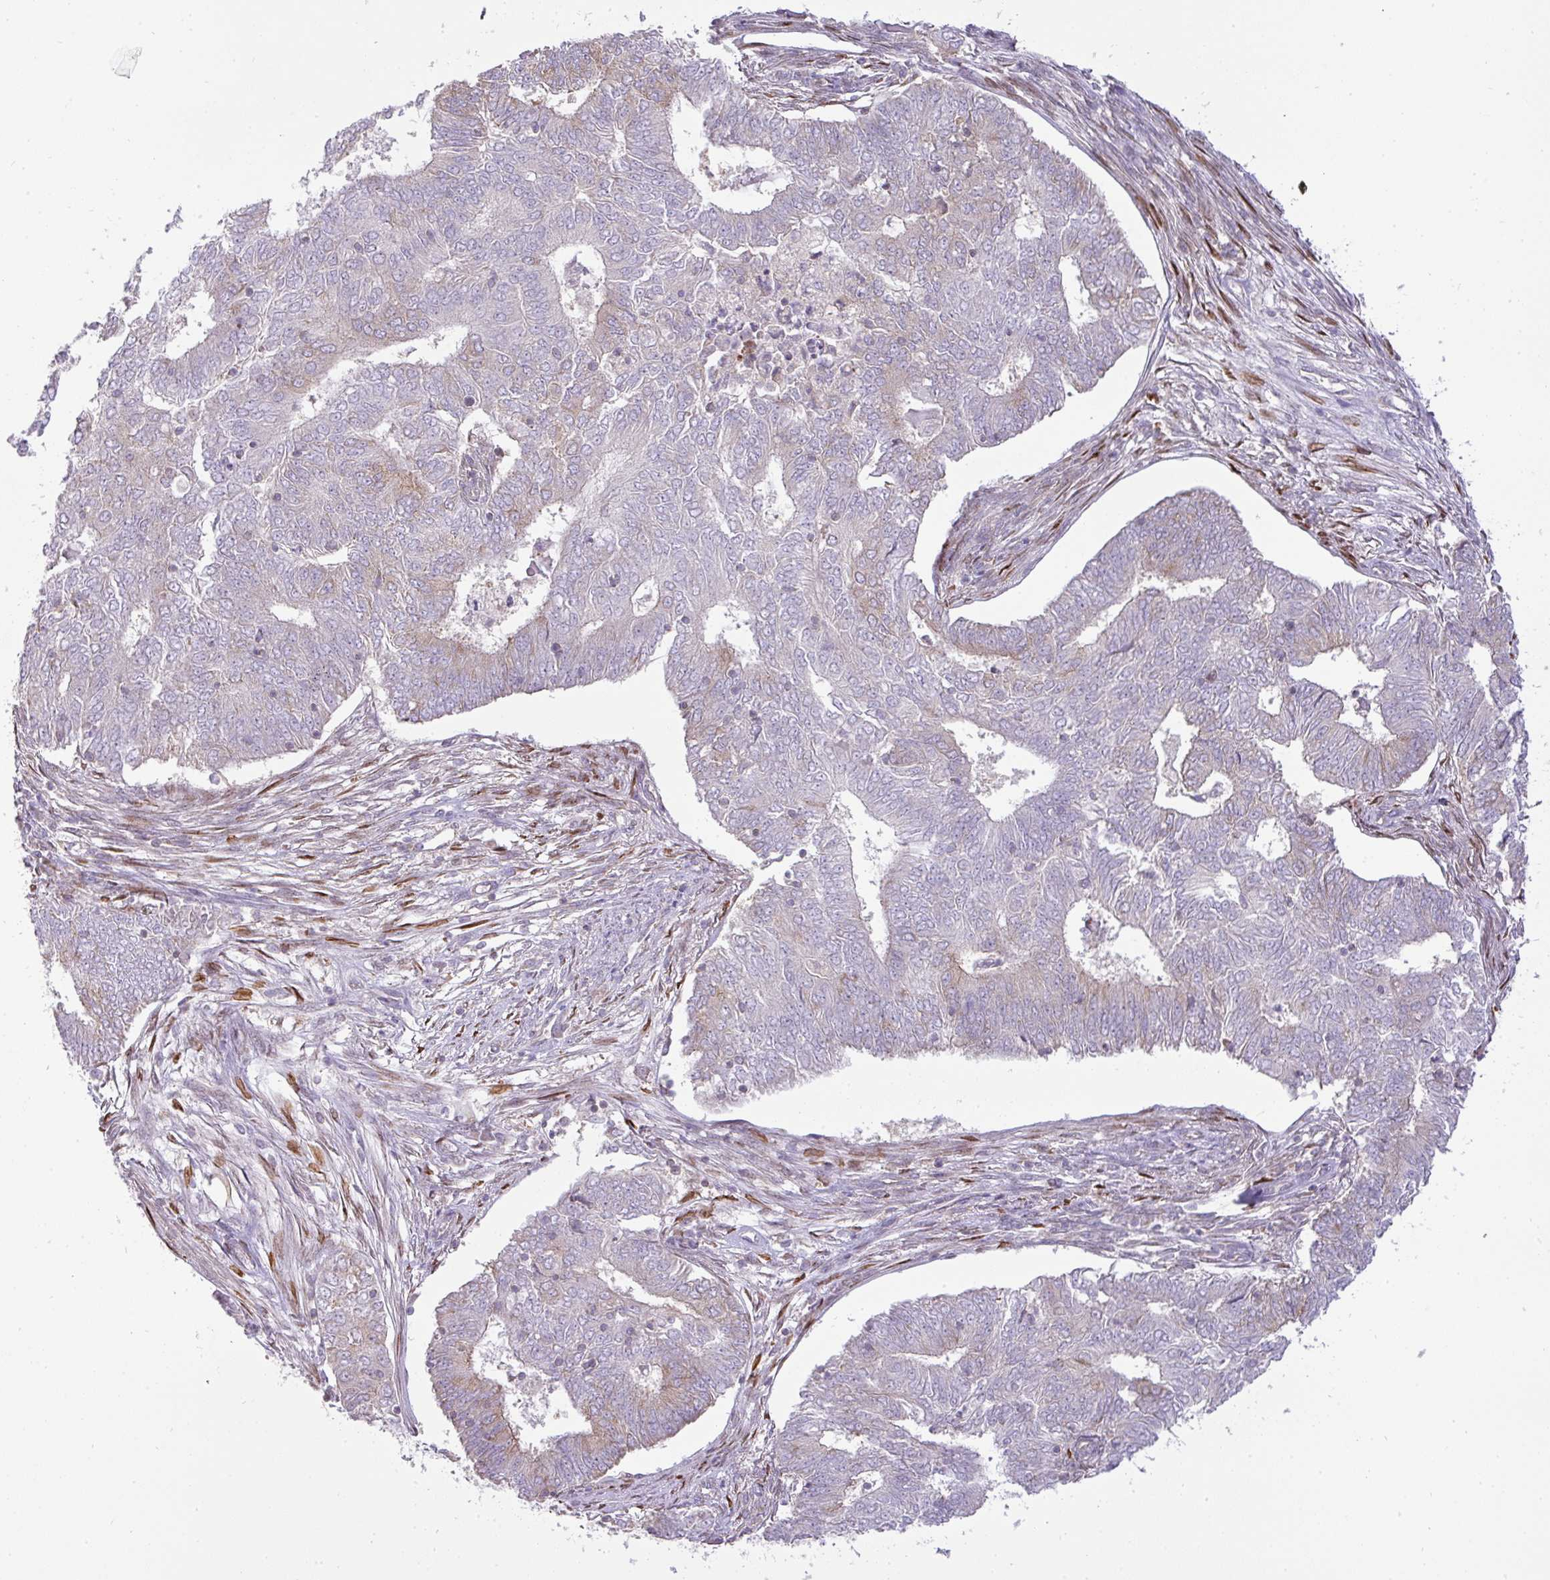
{"staining": {"intensity": "moderate", "quantity": "<25%", "location": "cytoplasmic/membranous"}, "tissue": "endometrial cancer", "cell_type": "Tumor cells", "image_type": "cancer", "snomed": [{"axis": "morphology", "description": "Adenocarcinoma, NOS"}, {"axis": "topography", "description": "Endometrium"}], "caption": "High-magnification brightfield microscopy of endometrial adenocarcinoma stained with DAB (3,3'-diaminobenzidine) (brown) and counterstained with hematoxylin (blue). tumor cells exhibit moderate cytoplasmic/membranous positivity is appreciated in about<25% of cells. Immunohistochemistry (ihc) stains the protein of interest in brown and the nuclei are stained blue.", "gene": "ZNF211", "patient": {"sex": "female", "age": 62}}